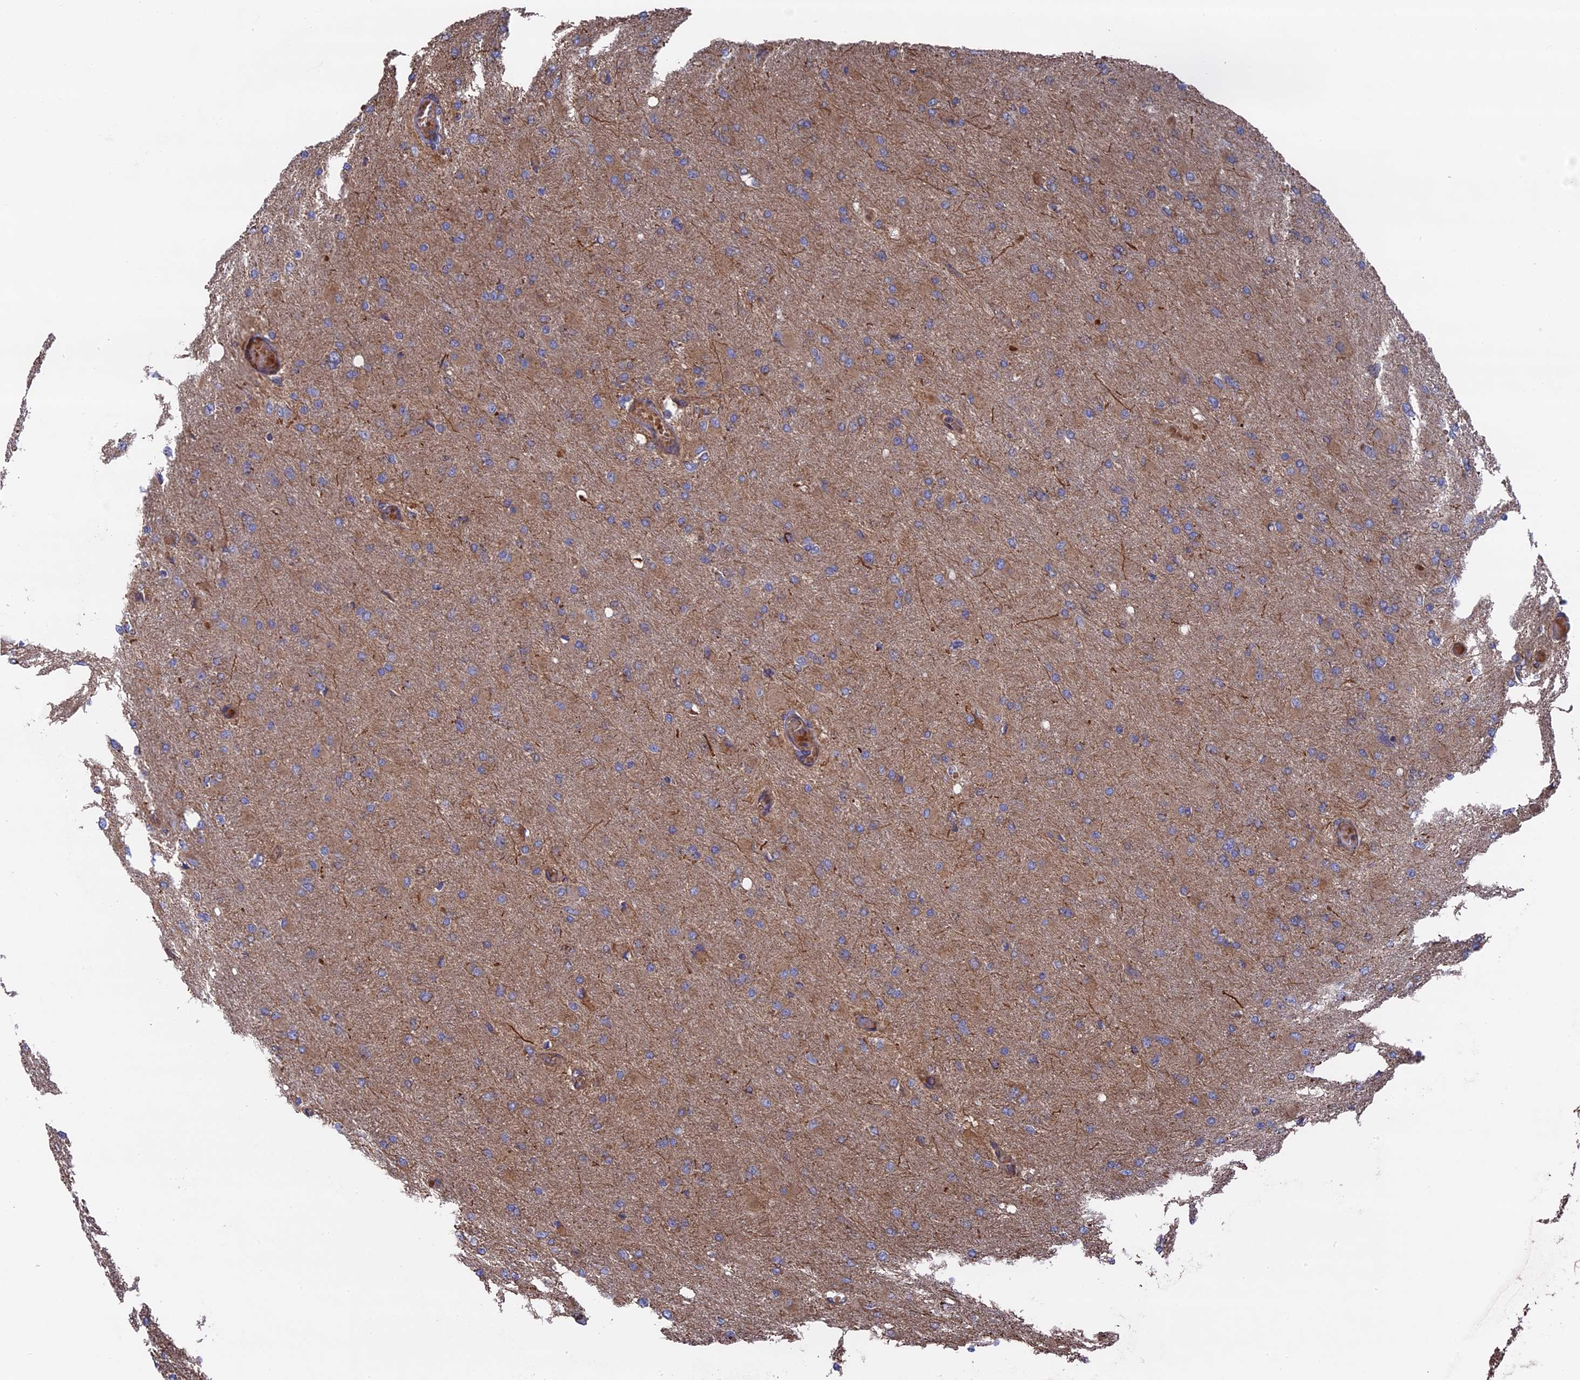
{"staining": {"intensity": "weak", "quantity": "25%-75%", "location": "cytoplasmic/membranous"}, "tissue": "glioma", "cell_type": "Tumor cells", "image_type": "cancer", "snomed": [{"axis": "morphology", "description": "Glioma, malignant, High grade"}, {"axis": "topography", "description": "Cerebral cortex"}], "caption": "Glioma tissue displays weak cytoplasmic/membranous staining in approximately 25%-75% of tumor cells", "gene": "TELO2", "patient": {"sex": "female", "age": 36}}